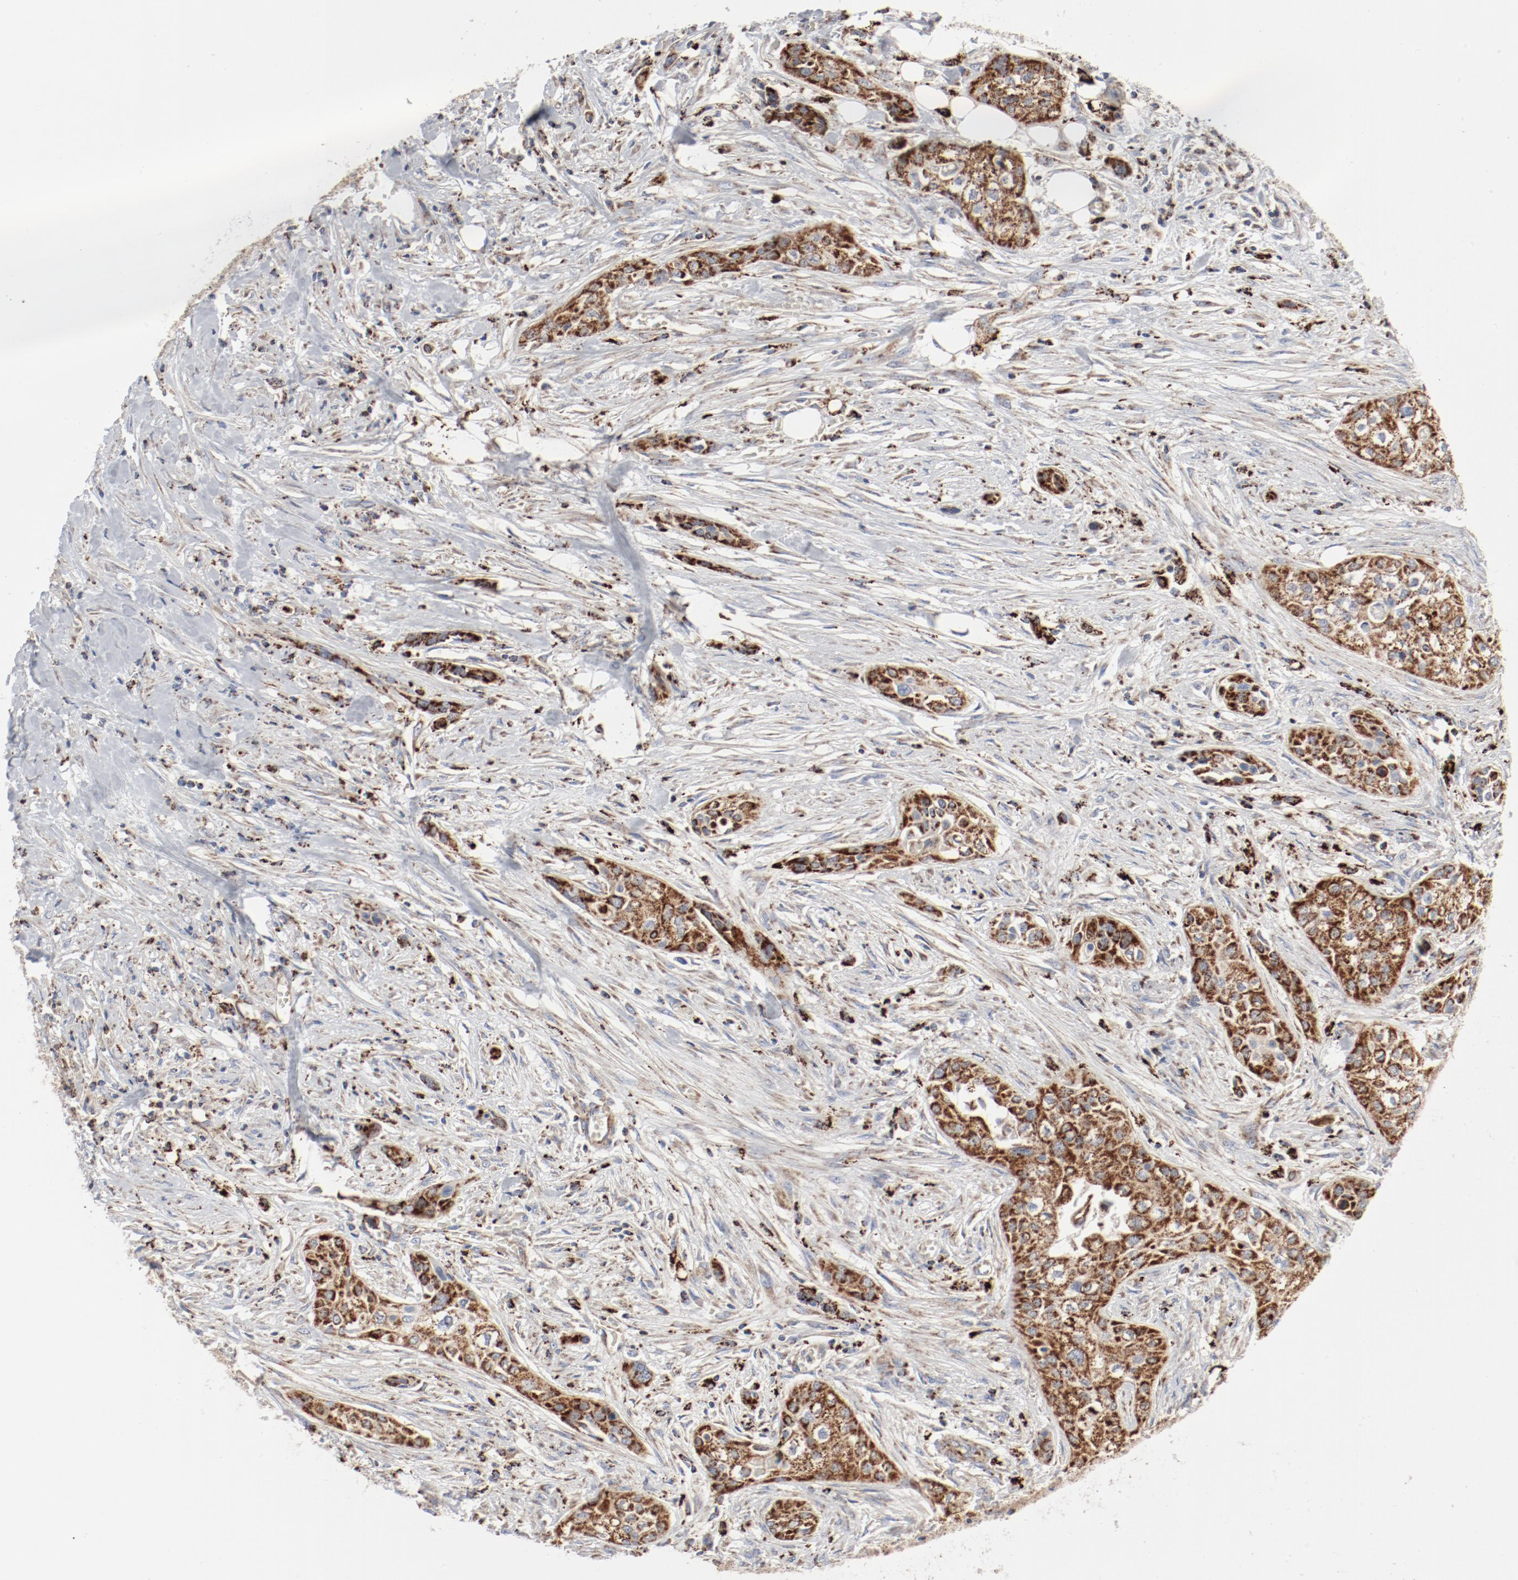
{"staining": {"intensity": "moderate", "quantity": ">75%", "location": "cytoplasmic/membranous"}, "tissue": "urothelial cancer", "cell_type": "Tumor cells", "image_type": "cancer", "snomed": [{"axis": "morphology", "description": "Urothelial carcinoma, High grade"}, {"axis": "topography", "description": "Urinary bladder"}], "caption": "Immunohistochemistry histopathology image of urothelial cancer stained for a protein (brown), which shows medium levels of moderate cytoplasmic/membranous staining in approximately >75% of tumor cells.", "gene": "SETD3", "patient": {"sex": "male", "age": 74}}